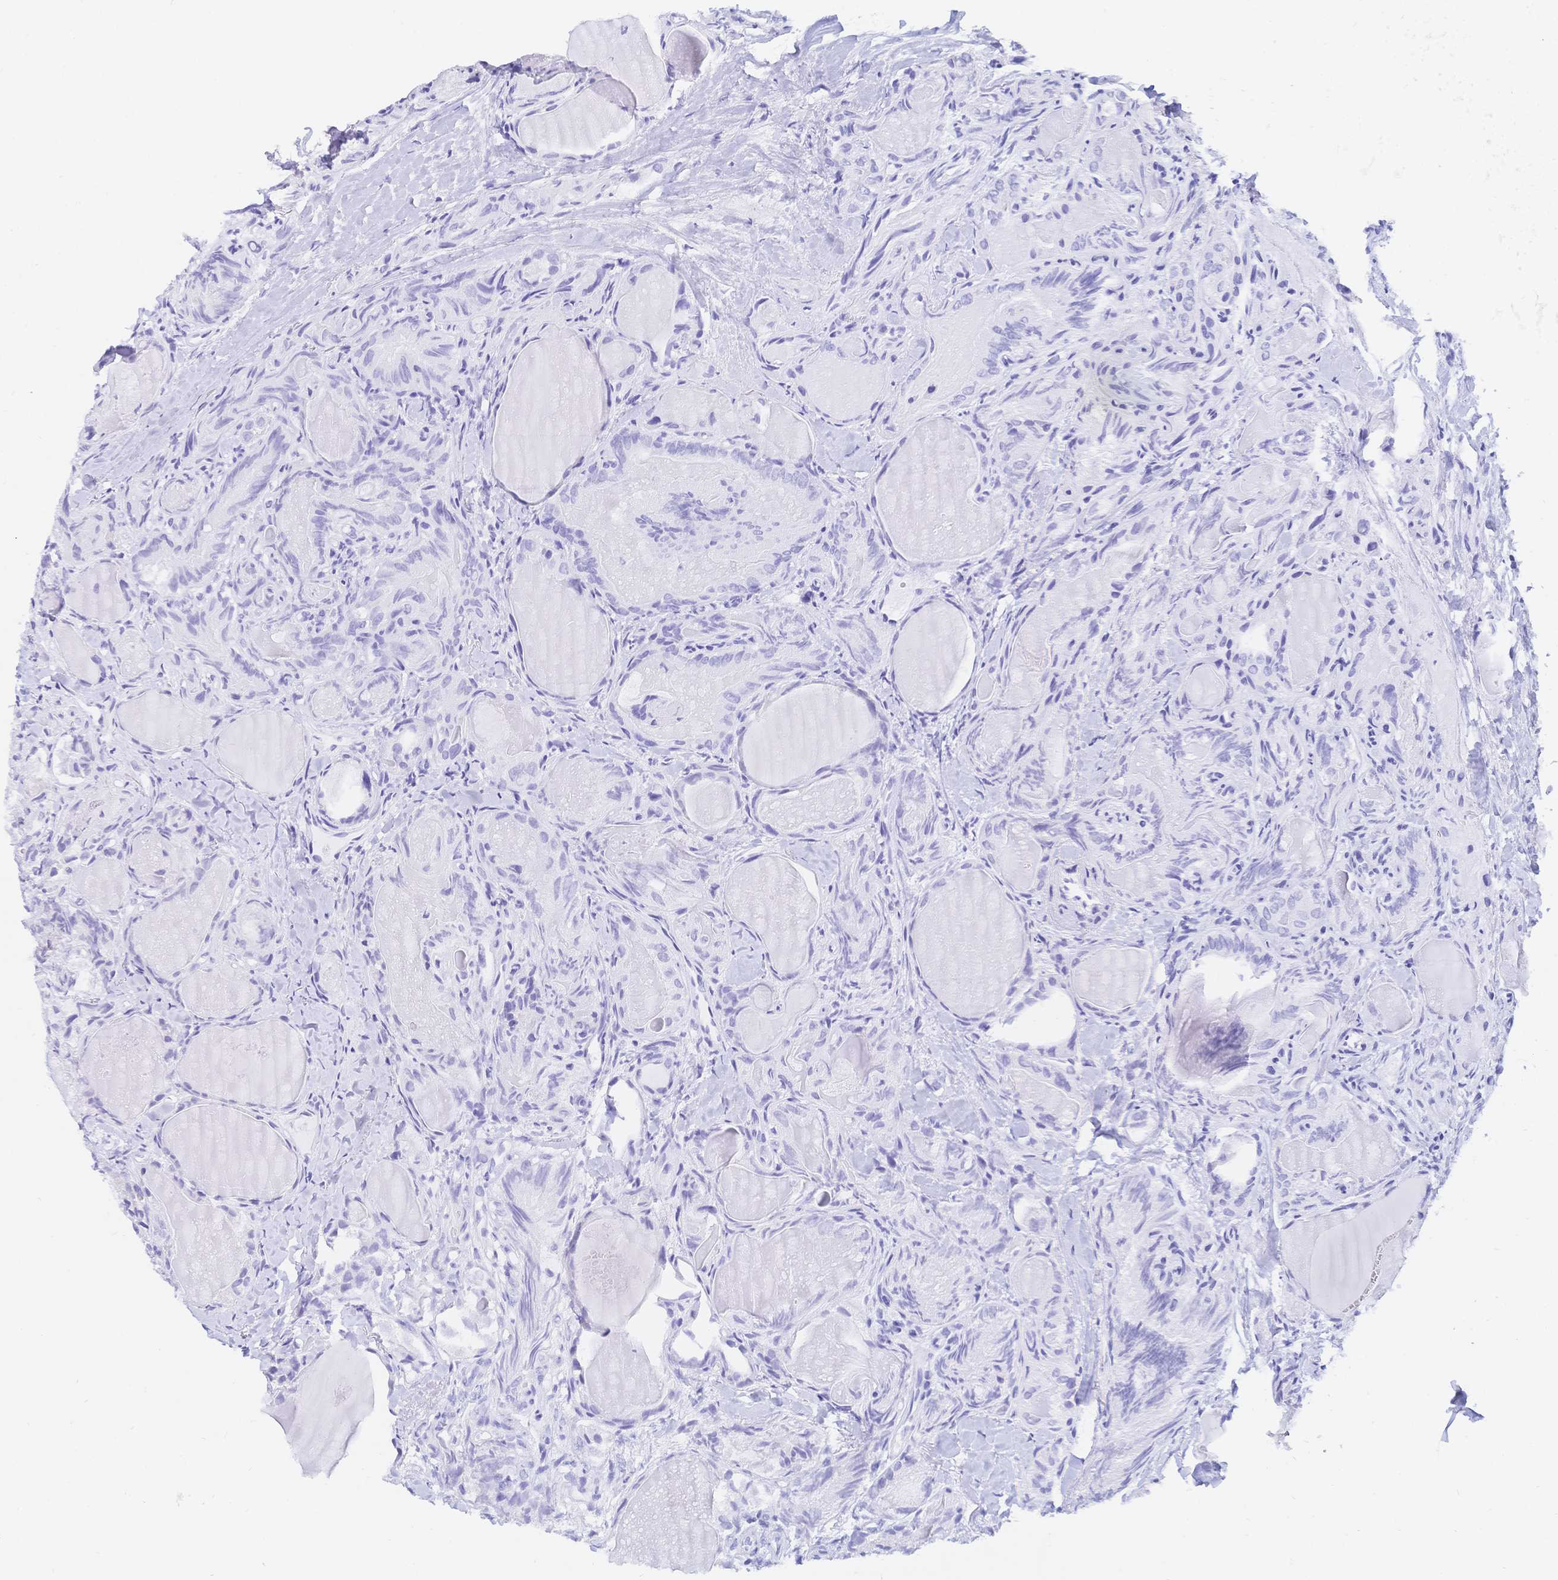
{"staining": {"intensity": "negative", "quantity": "none", "location": "none"}, "tissue": "thyroid cancer", "cell_type": "Tumor cells", "image_type": "cancer", "snomed": [{"axis": "morphology", "description": "Papillary adenocarcinoma, NOS"}, {"axis": "topography", "description": "Thyroid gland"}], "caption": "Tumor cells show no significant positivity in thyroid papillary adenocarcinoma. (DAB (3,3'-diaminobenzidine) IHC, high magnification).", "gene": "MEP1B", "patient": {"sex": "female", "age": 75}}